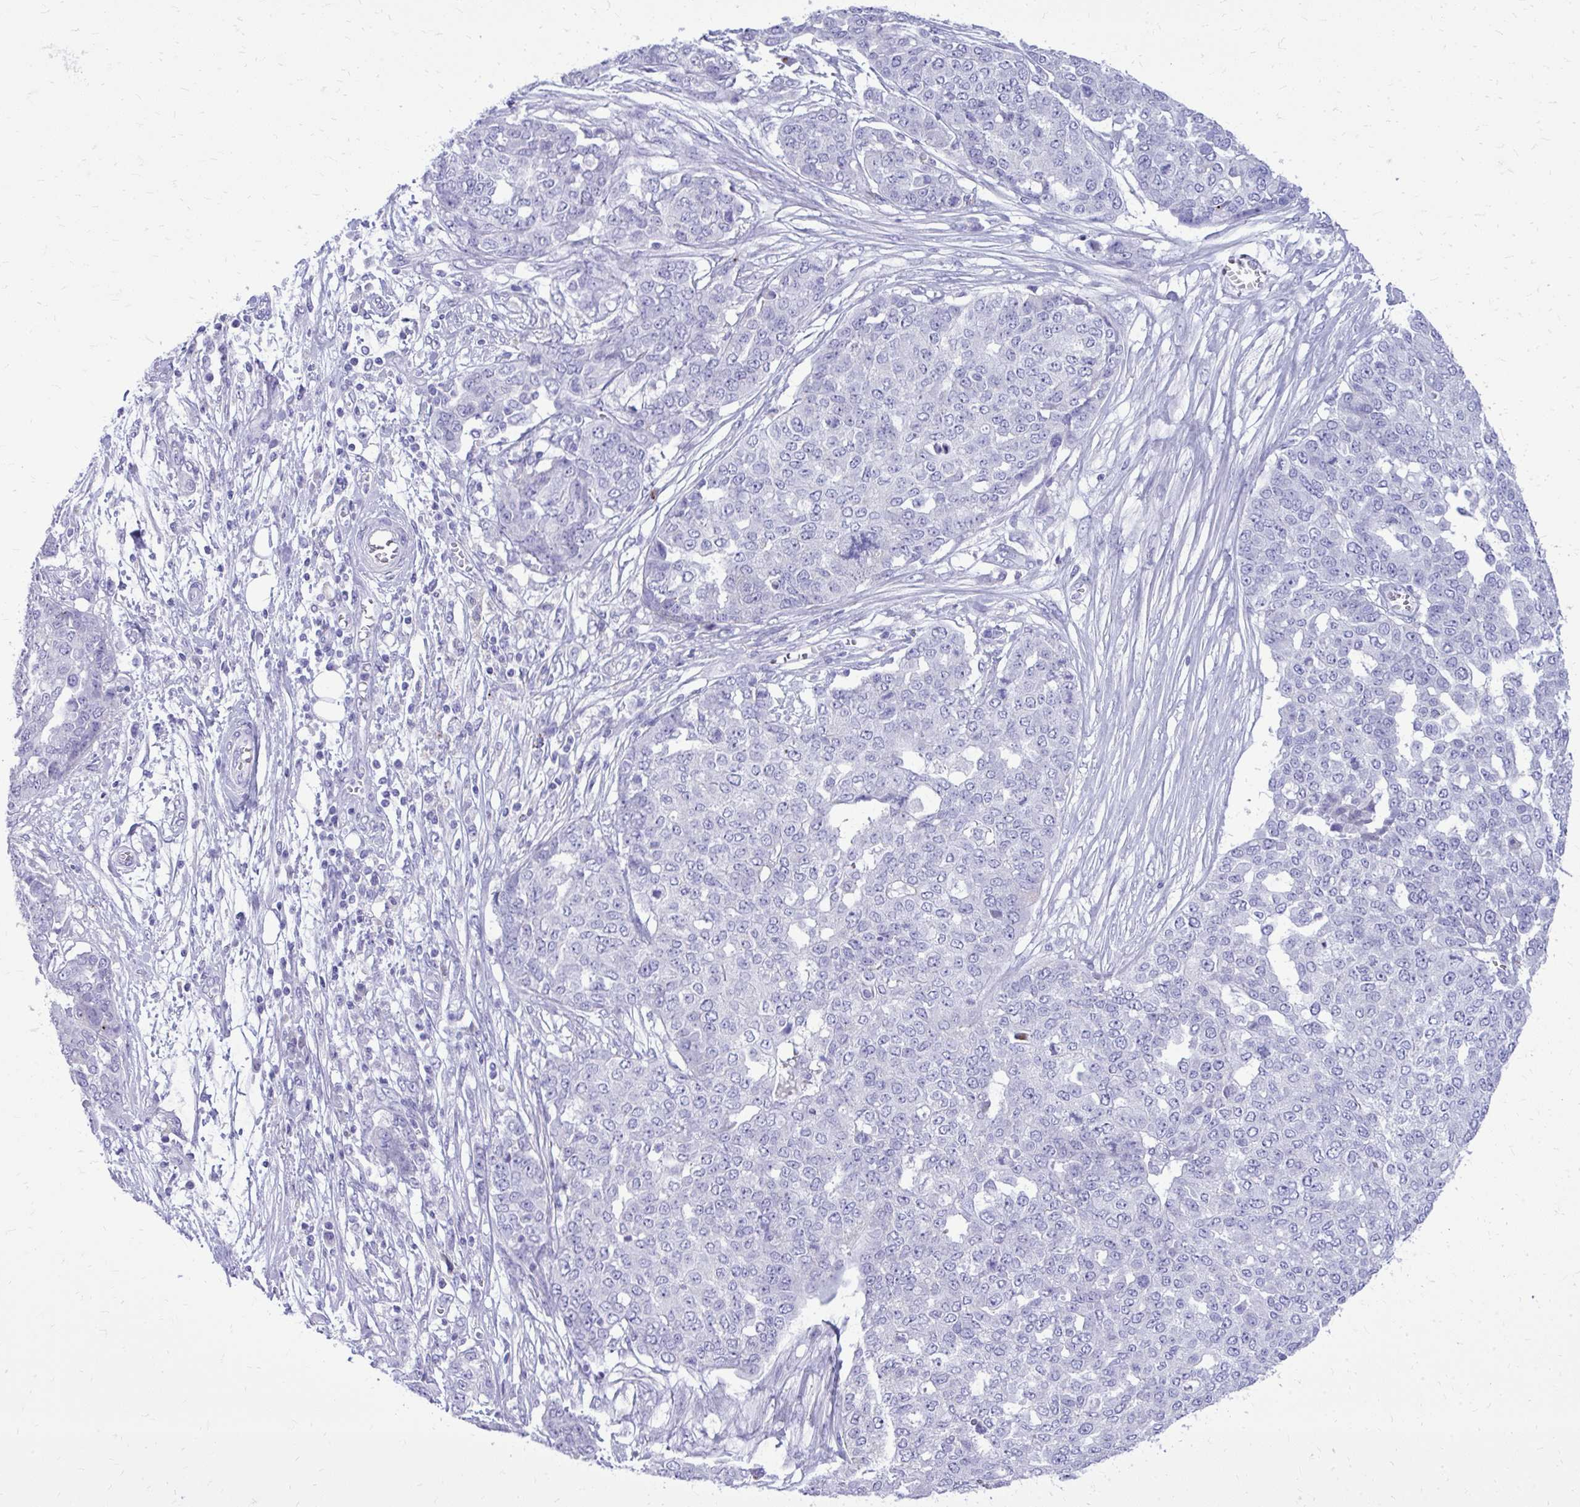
{"staining": {"intensity": "negative", "quantity": "none", "location": "none"}, "tissue": "ovarian cancer", "cell_type": "Tumor cells", "image_type": "cancer", "snomed": [{"axis": "morphology", "description": "Cystadenocarcinoma, serous, NOS"}, {"axis": "topography", "description": "Soft tissue"}, {"axis": "topography", "description": "Ovary"}], "caption": "The IHC micrograph has no significant expression in tumor cells of ovarian cancer tissue.", "gene": "BCL6B", "patient": {"sex": "female", "age": 57}}